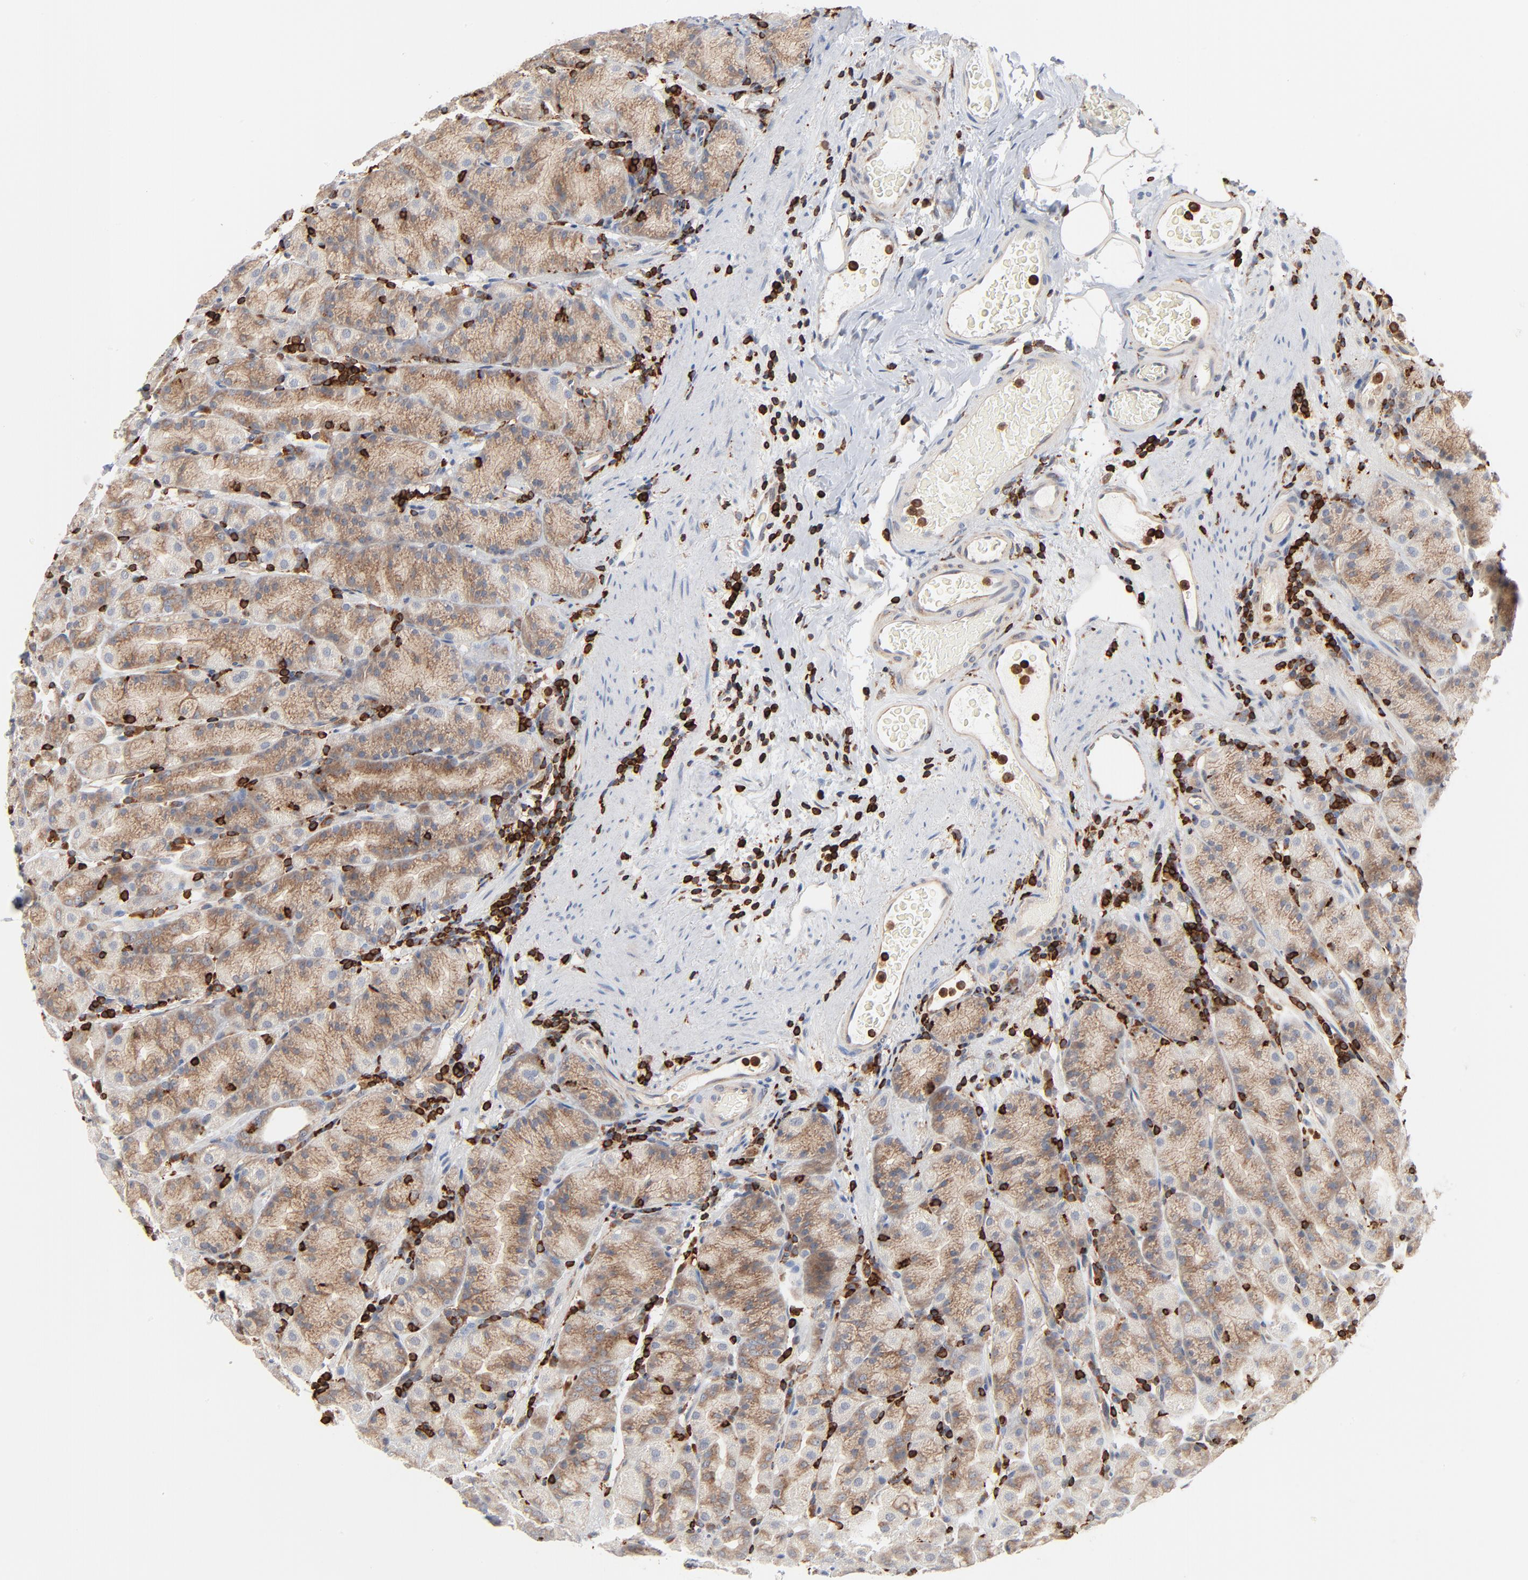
{"staining": {"intensity": "weak", "quantity": ">75%", "location": "cytoplasmic/membranous"}, "tissue": "stomach", "cell_type": "Glandular cells", "image_type": "normal", "snomed": [{"axis": "morphology", "description": "Normal tissue, NOS"}, {"axis": "topography", "description": "Stomach, upper"}], "caption": "A low amount of weak cytoplasmic/membranous positivity is seen in approximately >75% of glandular cells in normal stomach. The staining was performed using DAB to visualize the protein expression in brown, while the nuclei were stained in blue with hematoxylin (Magnification: 20x).", "gene": "SH3KBP1", "patient": {"sex": "male", "age": 68}}